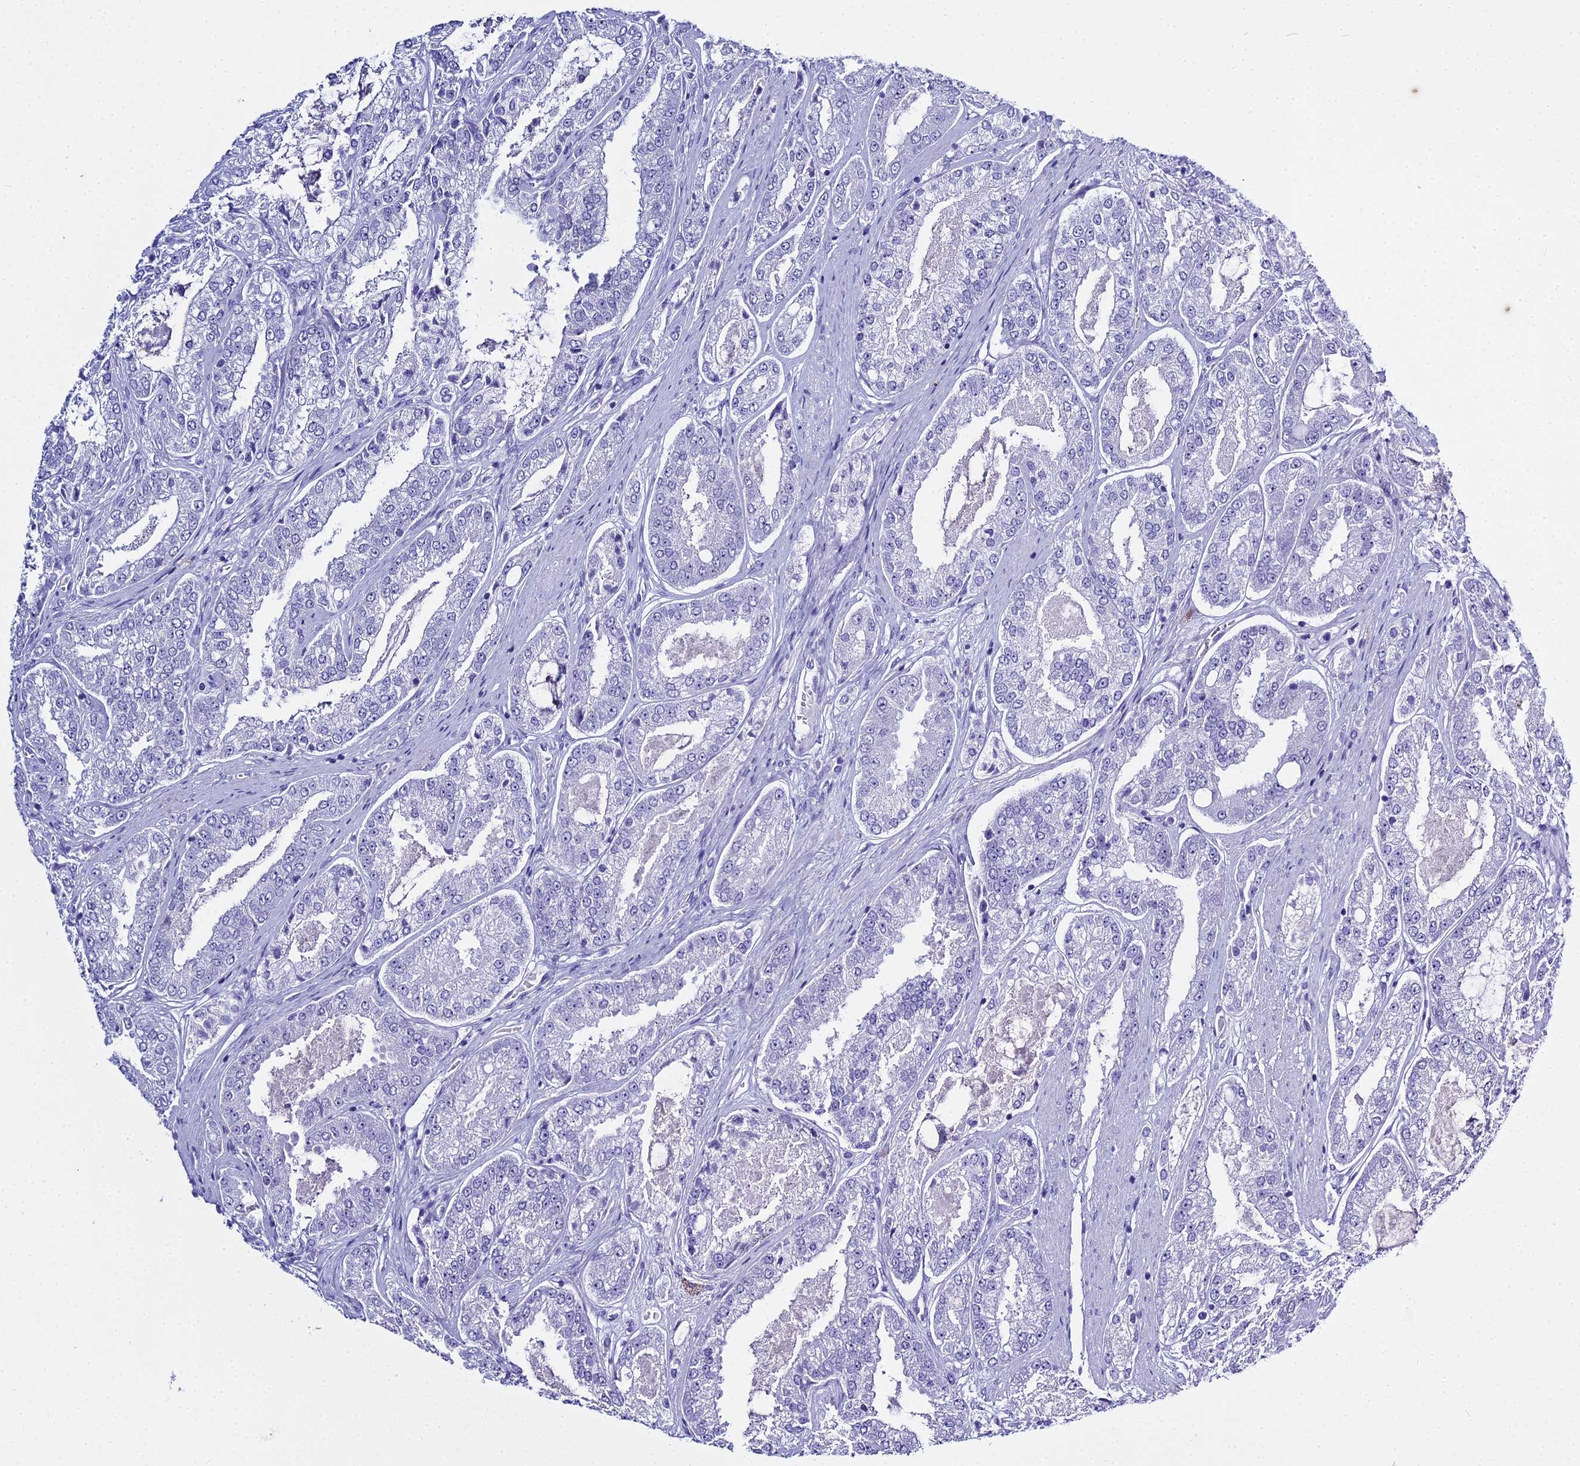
{"staining": {"intensity": "negative", "quantity": "none", "location": "none"}, "tissue": "prostate cancer", "cell_type": "Tumor cells", "image_type": "cancer", "snomed": [{"axis": "morphology", "description": "Adenocarcinoma, High grade"}, {"axis": "topography", "description": "Prostate"}], "caption": "DAB immunohistochemical staining of prostate cancer shows no significant positivity in tumor cells.", "gene": "HMGB4", "patient": {"sex": "male", "age": 71}}